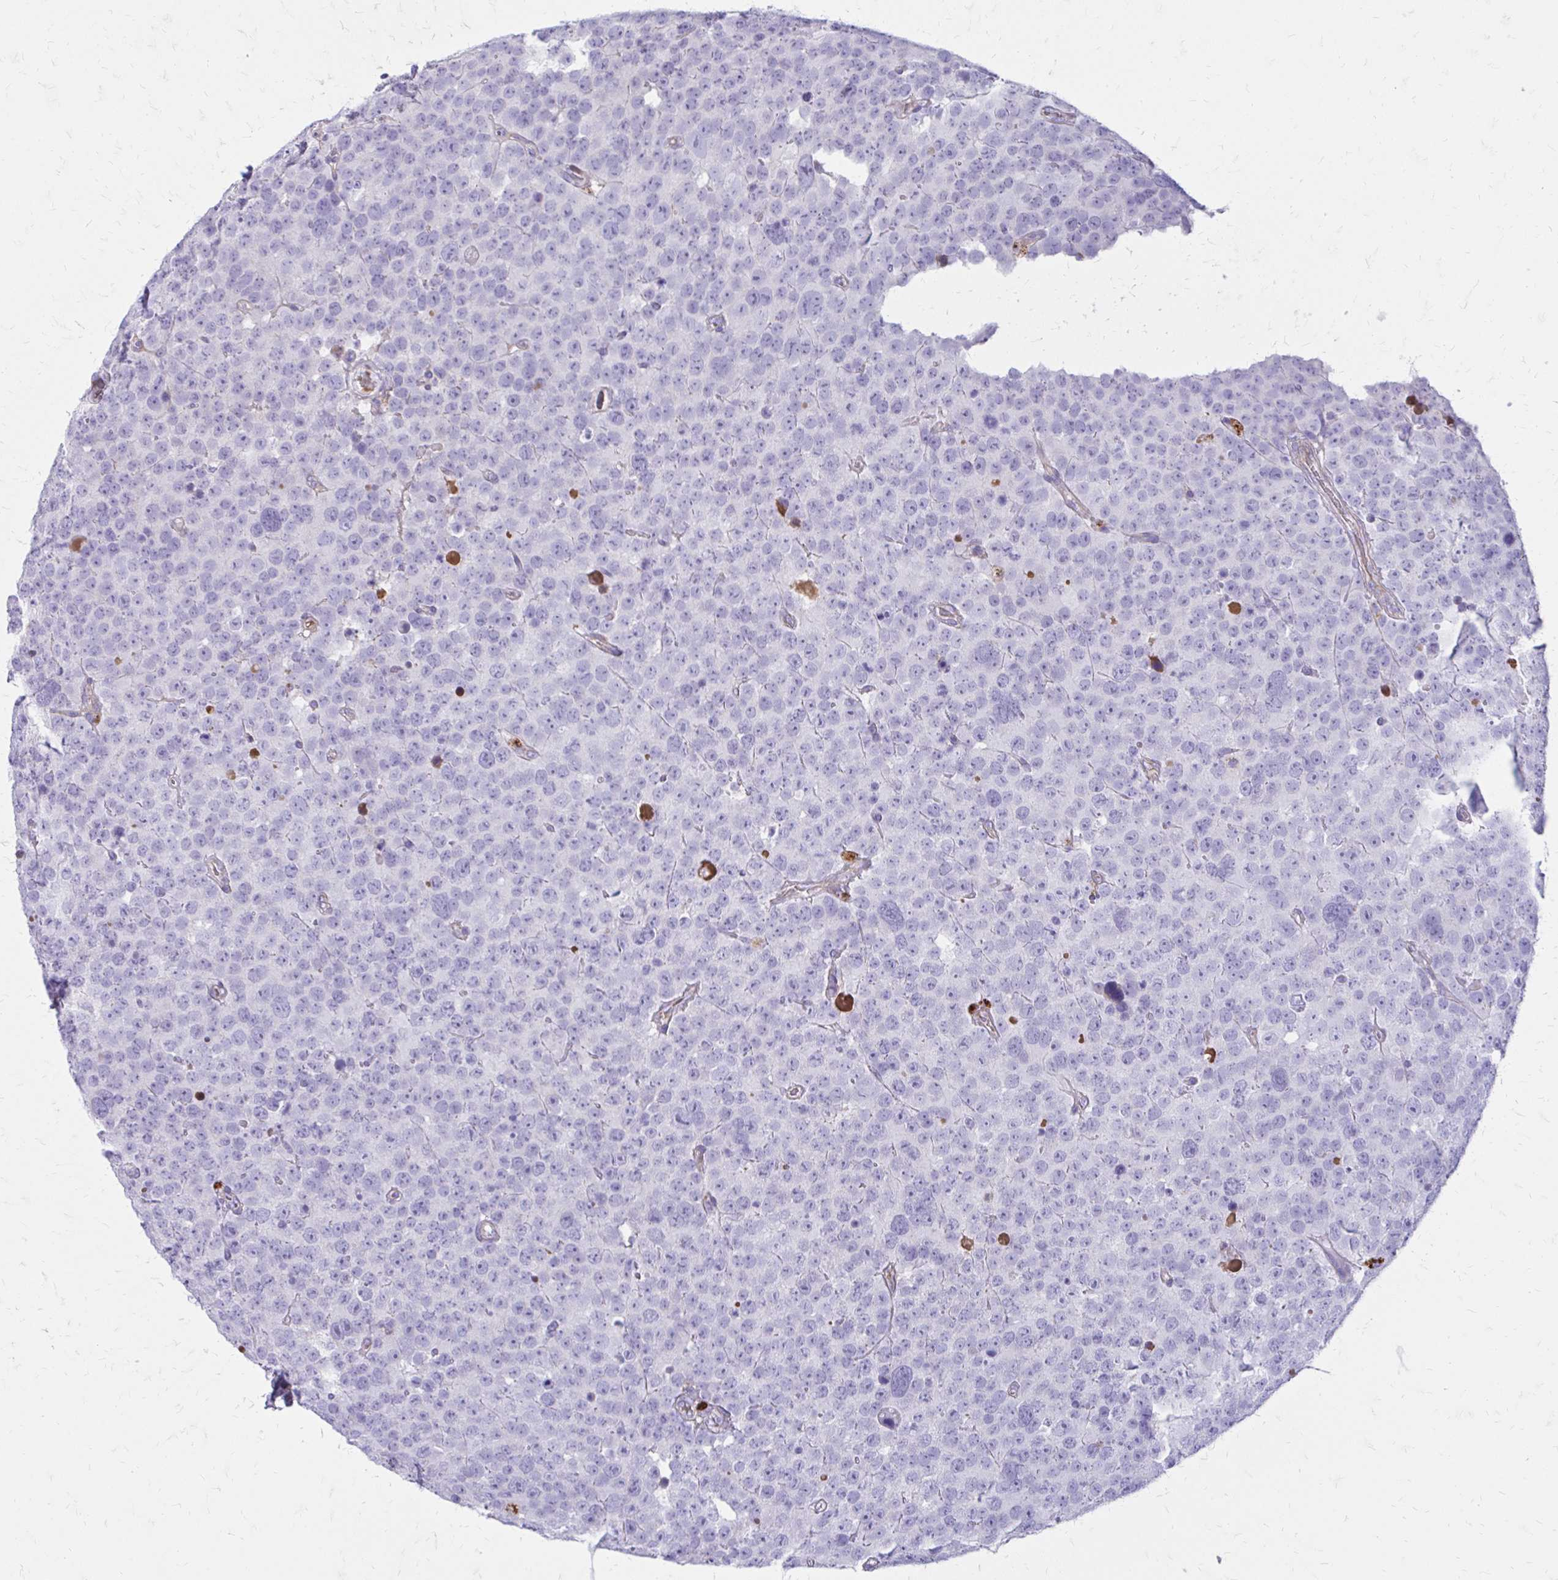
{"staining": {"intensity": "negative", "quantity": "none", "location": "none"}, "tissue": "testis cancer", "cell_type": "Tumor cells", "image_type": "cancer", "snomed": [{"axis": "morphology", "description": "Seminoma, NOS"}, {"axis": "topography", "description": "Testis"}], "caption": "Tumor cells are negative for brown protein staining in testis cancer. The staining was performed using DAB (3,3'-diaminobenzidine) to visualize the protein expression in brown, while the nuclei were stained in blue with hematoxylin (Magnification: 20x).", "gene": "SIGLEC11", "patient": {"sex": "male", "age": 71}}